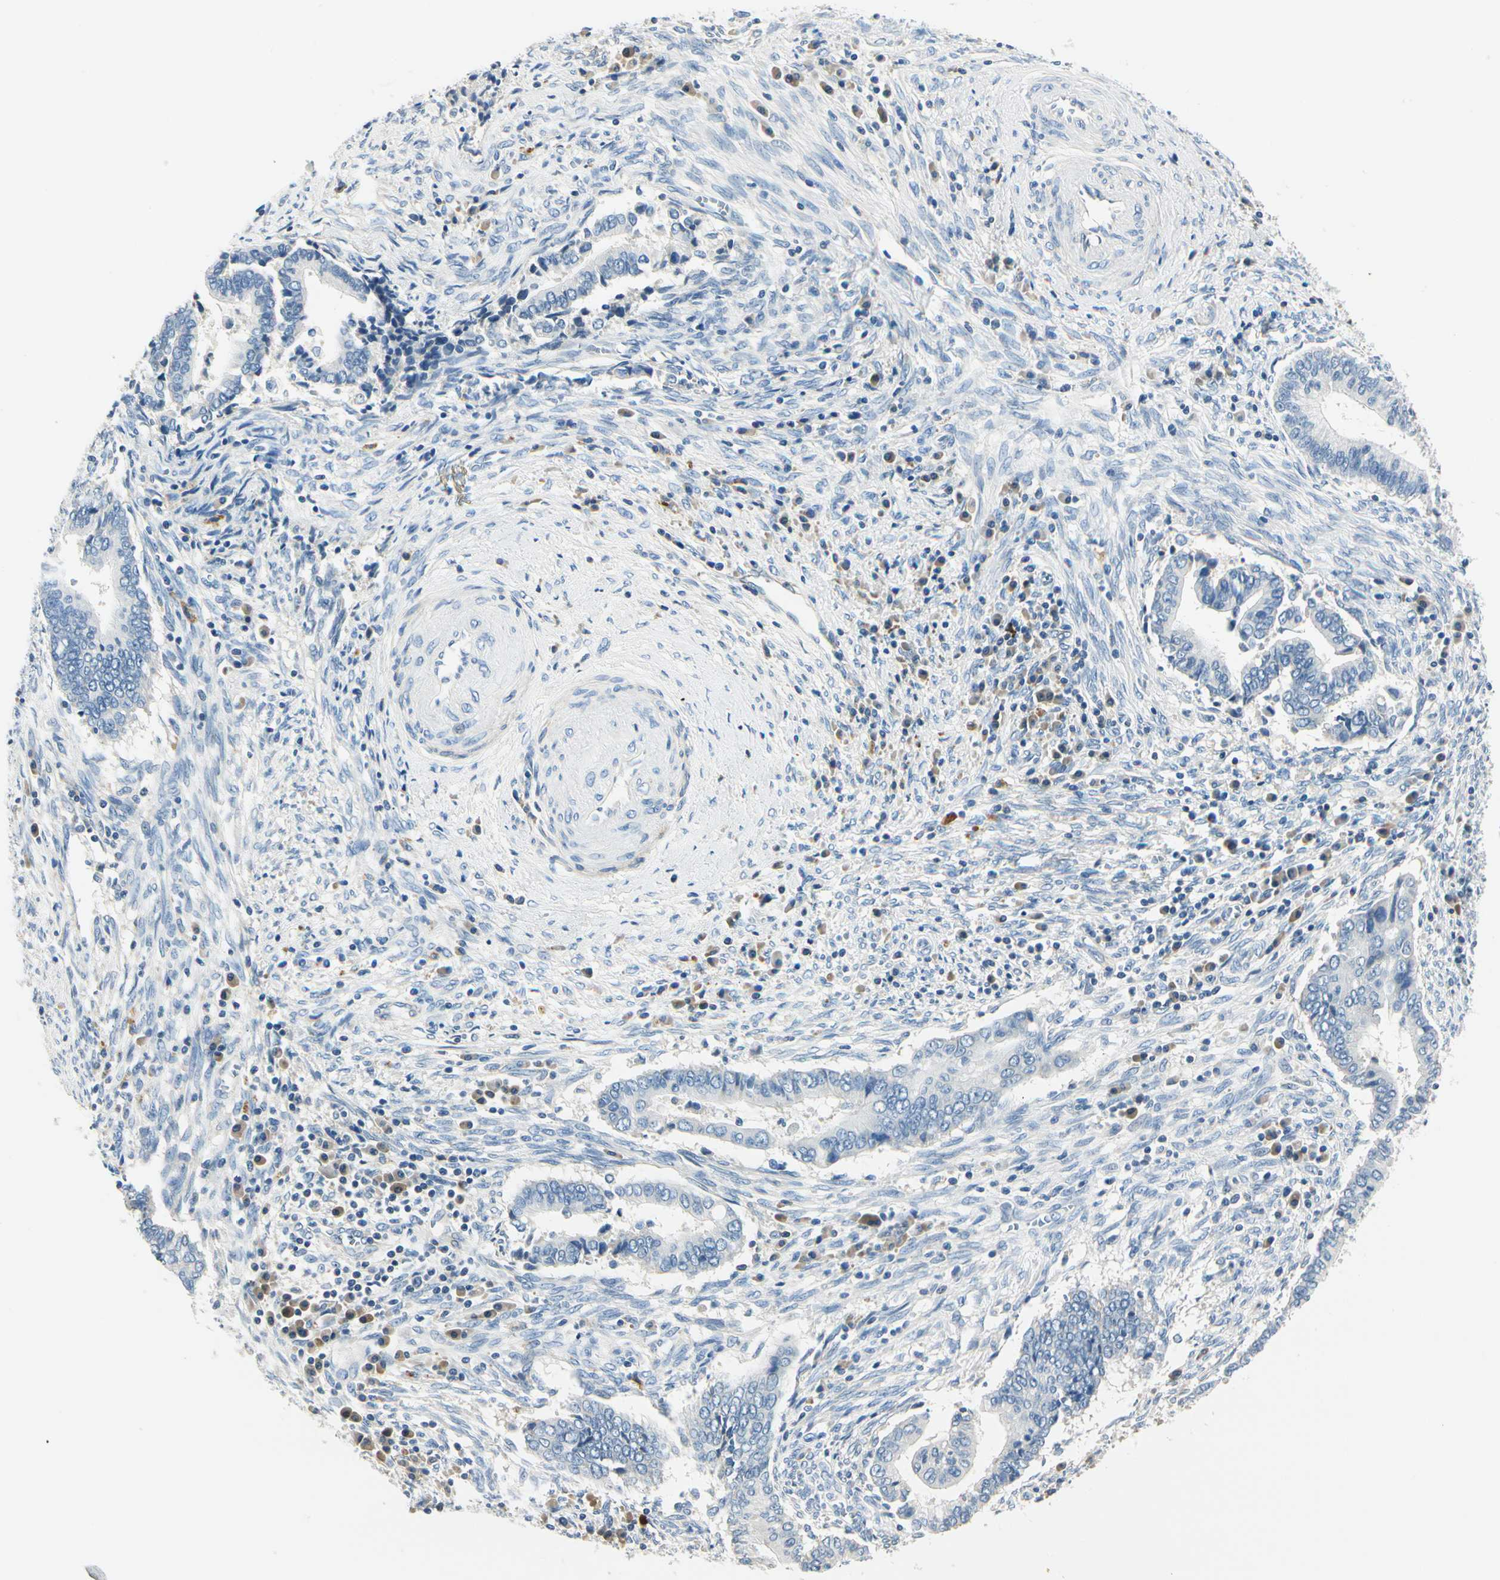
{"staining": {"intensity": "negative", "quantity": "none", "location": "none"}, "tissue": "cervical cancer", "cell_type": "Tumor cells", "image_type": "cancer", "snomed": [{"axis": "morphology", "description": "Adenocarcinoma, NOS"}, {"axis": "topography", "description": "Cervix"}], "caption": "The histopathology image displays no significant positivity in tumor cells of cervical cancer (adenocarcinoma).", "gene": "TGFBR3", "patient": {"sex": "female", "age": 44}}